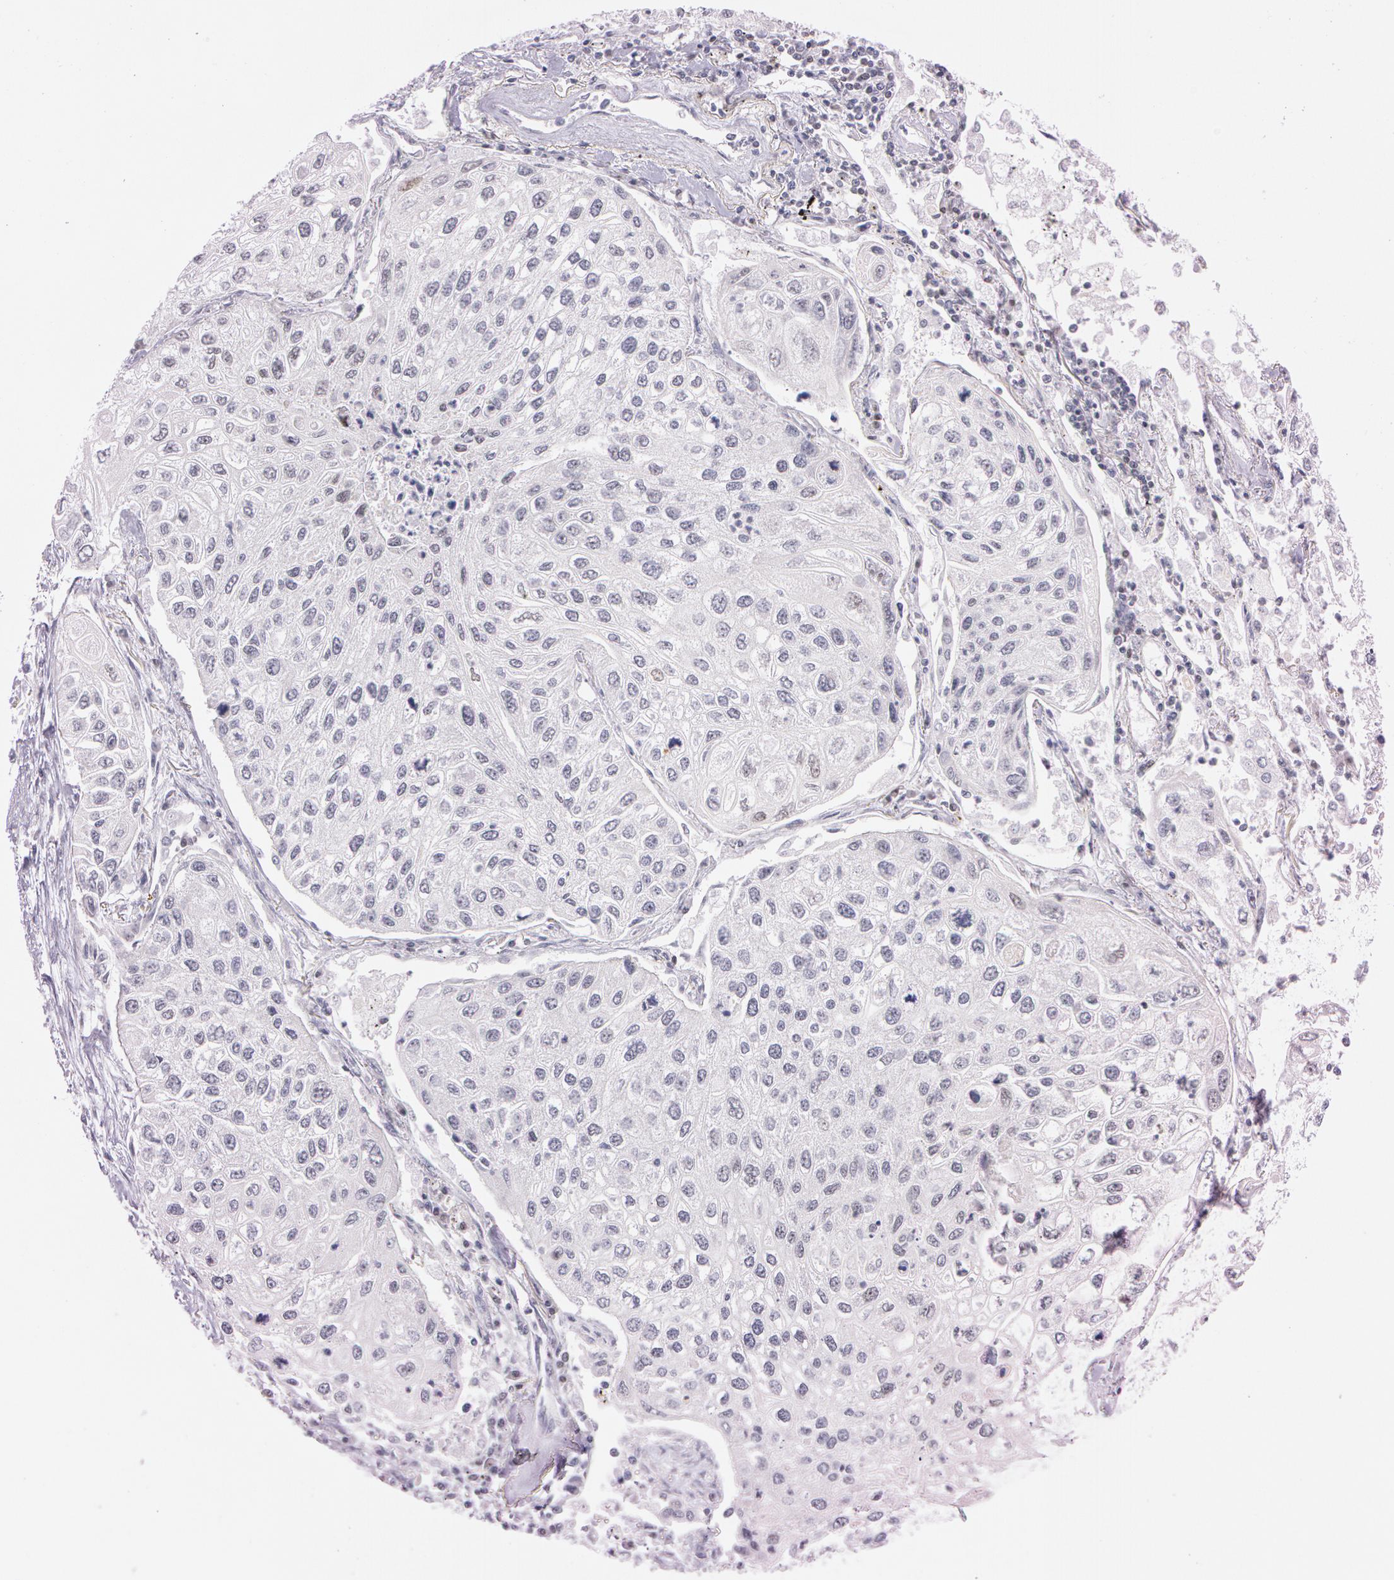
{"staining": {"intensity": "negative", "quantity": "none", "location": "none"}, "tissue": "lung cancer", "cell_type": "Tumor cells", "image_type": "cancer", "snomed": [{"axis": "morphology", "description": "Squamous cell carcinoma, NOS"}, {"axis": "topography", "description": "Lung"}], "caption": "The IHC histopathology image has no significant expression in tumor cells of lung squamous cell carcinoma tissue.", "gene": "FBL", "patient": {"sex": "male", "age": 75}}